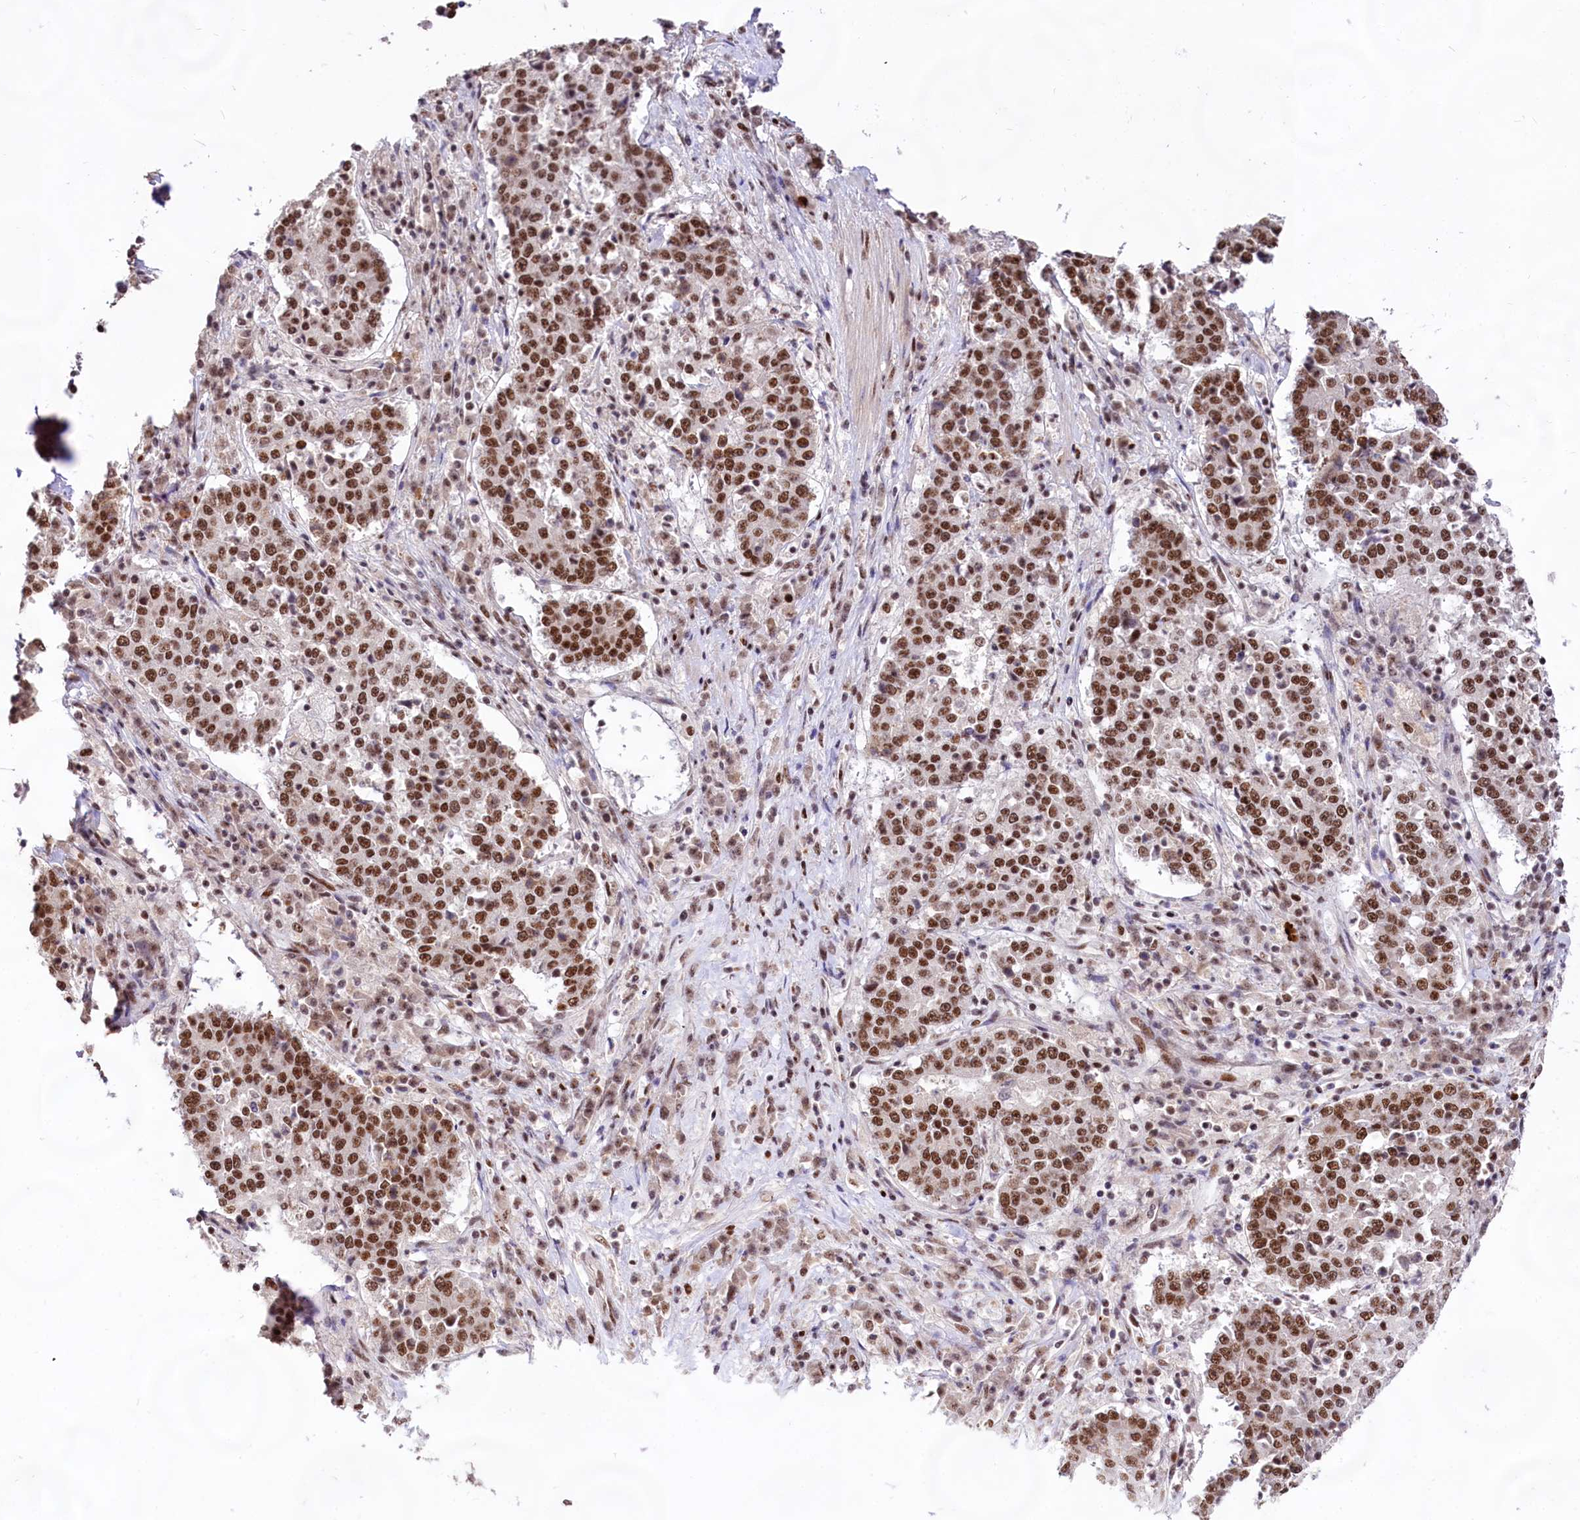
{"staining": {"intensity": "moderate", "quantity": ">75%", "location": "nuclear"}, "tissue": "stomach cancer", "cell_type": "Tumor cells", "image_type": "cancer", "snomed": [{"axis": "morphology", "description": "Adenocarcinoma, NOS"}, {"axis": "topography", "description": "Stomach"}], "caption": "The micrograph shows immunohistochemical staining of stomach cancer (adenocarcinoma). There is moderate nuclear positivity is present in approximately >75% of tumor cells. Using DAB (brown) and hematoxylin (blue) stains, captured at high magnification using brightfield microscopy.", "gene": "HIRA", "patient": {"sex": "male", "age": 59}}